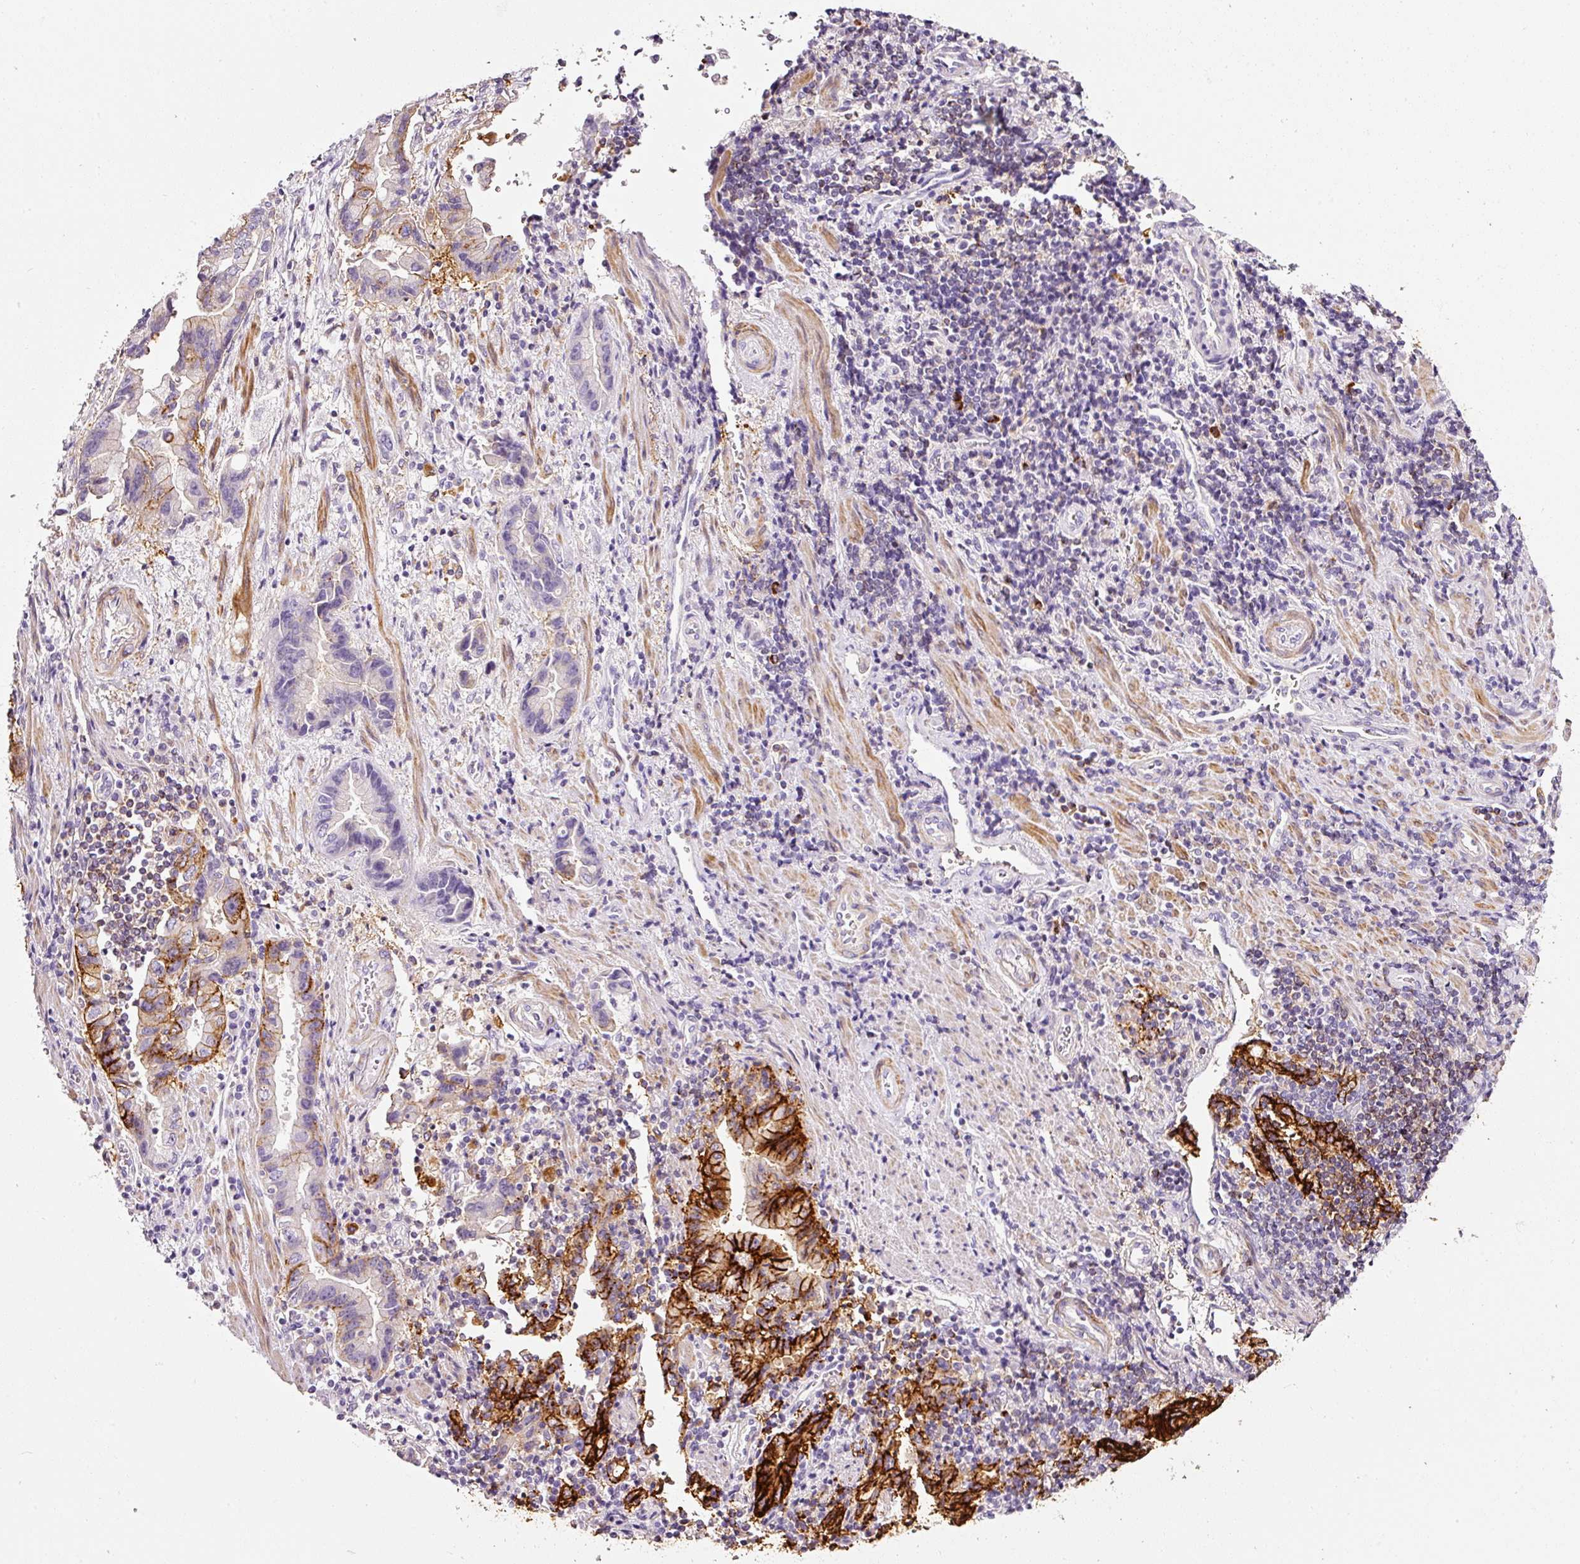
{"staining": {"intensity": "strong", "quantity": "25%-75%", "location": "cytoplasmic/membranous"}, "tissue": "stomach cancer", "cell_type": "Tumor cells", "image_type": "cancer", "snomed": [{"axis": "morphology", "description": "Adenocarcinoma, NOS"}, {"axis": "topography", "description": "Stomach"}], "caption": "DAB (3,3'-diaminobenzidine) immunohistochemical staining of stomach cancer shows strong cytoplasmic/membranous protein positivity in about 25%-75% of tumor cells.", "gene": "CYB561A3", "patient": {"sex": "male", "age": 62}}